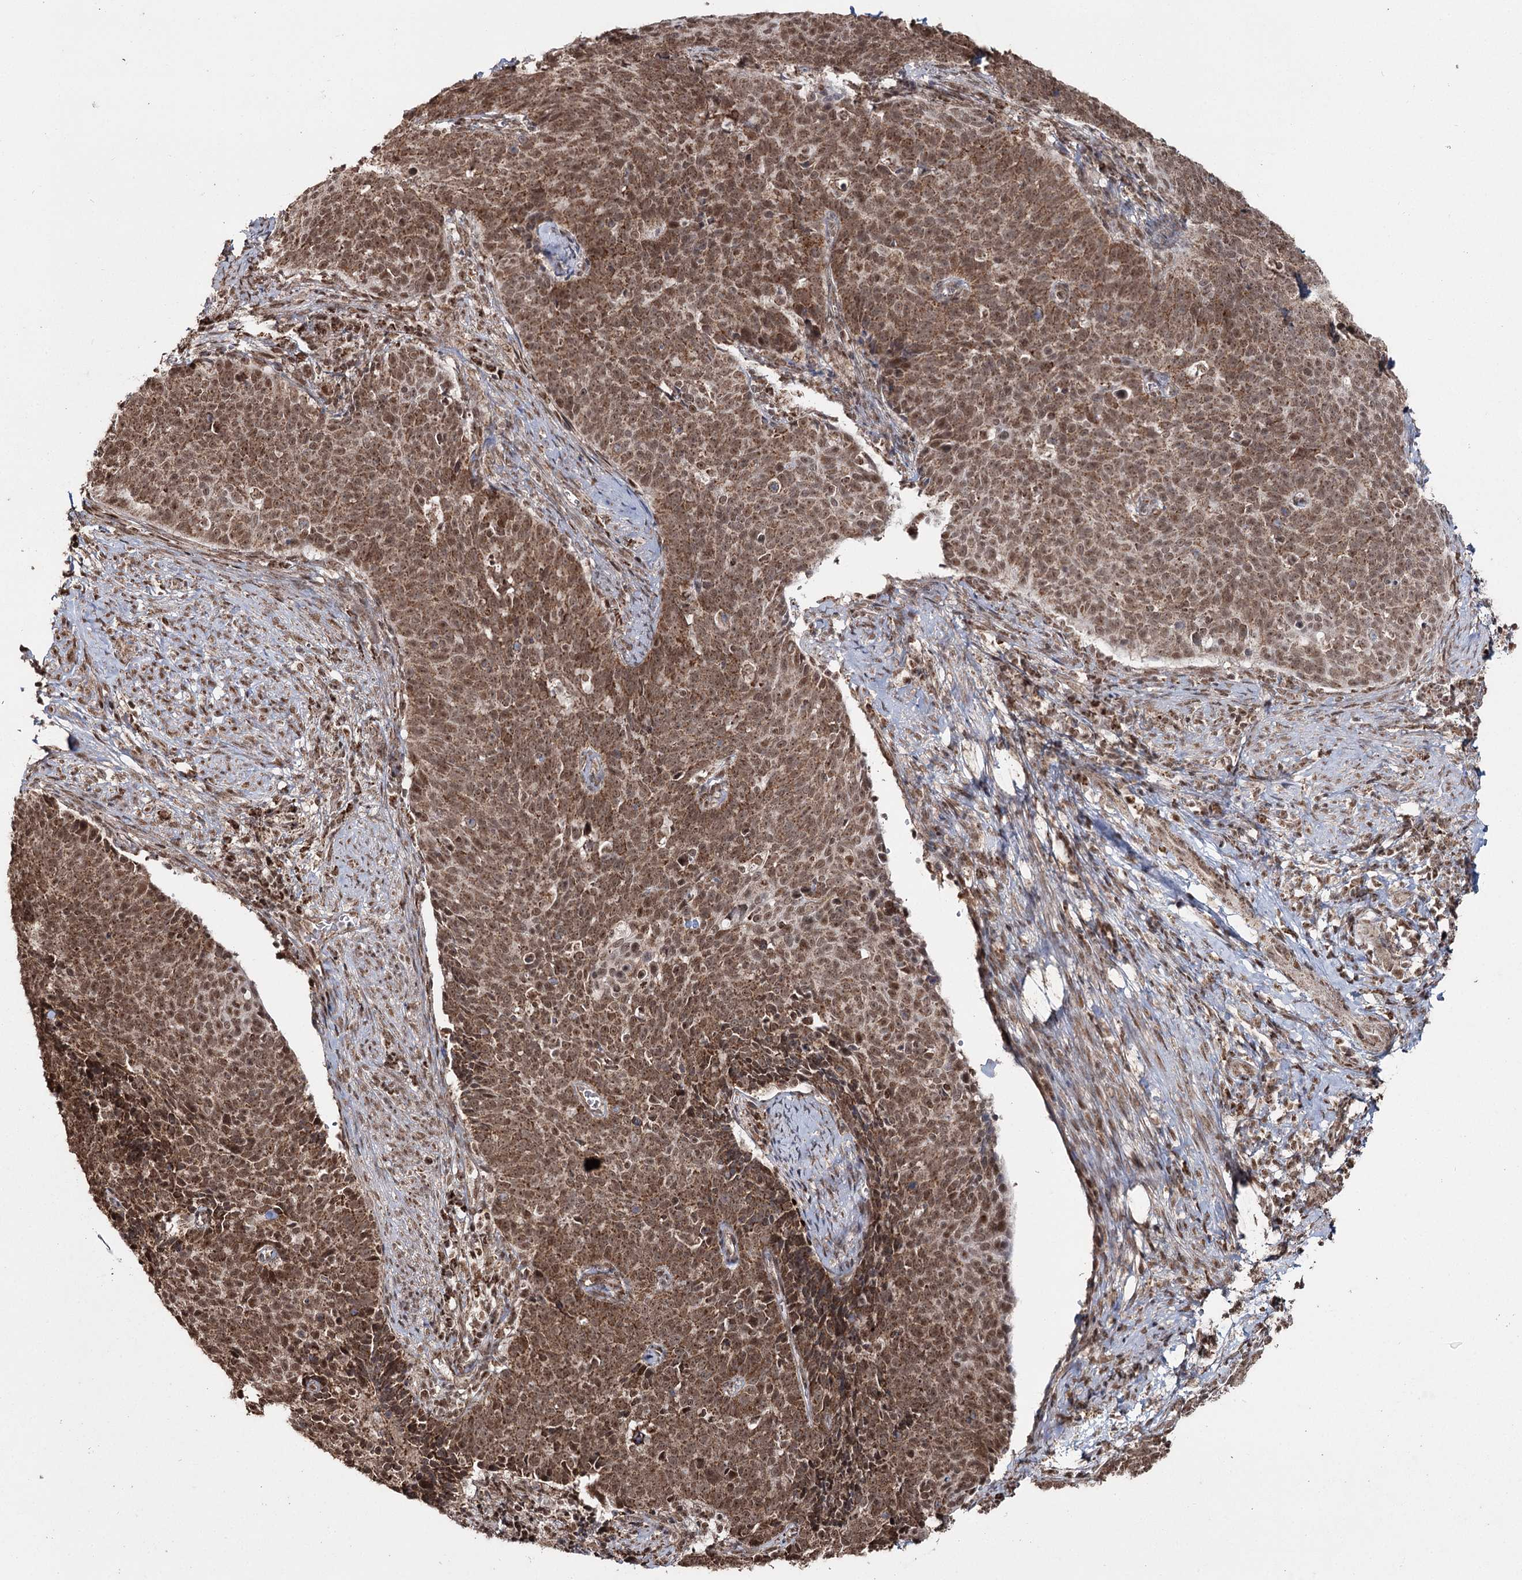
{"staining": {"intensity": "moderate", "quantity": ">75%", "location": "cytoplasmic/membranous,nuclear"}, "tissue": "cervical cancer", "cell_type": "Tumor cells", "image_type": "cancer", "snomed": [{"axis": "morphology", "description": "Squamous cell carcinoma, NOS"}, {"axis": "topography", "description": "Cervix"}], "caption": "IHC histopathology image of neoplastic tissue: human squamous cell carcinoma (cervical) stained using immunohistochemistry shows medium levels of moderate protein expression localized specifically in the cytoplasmic/membranous and nuclear of tumor cells, appearing as a cytoplasmic/membranous and nuclear brown color.", "gene": "PDHX", "patient": {"sex": "female", "age": 39}}